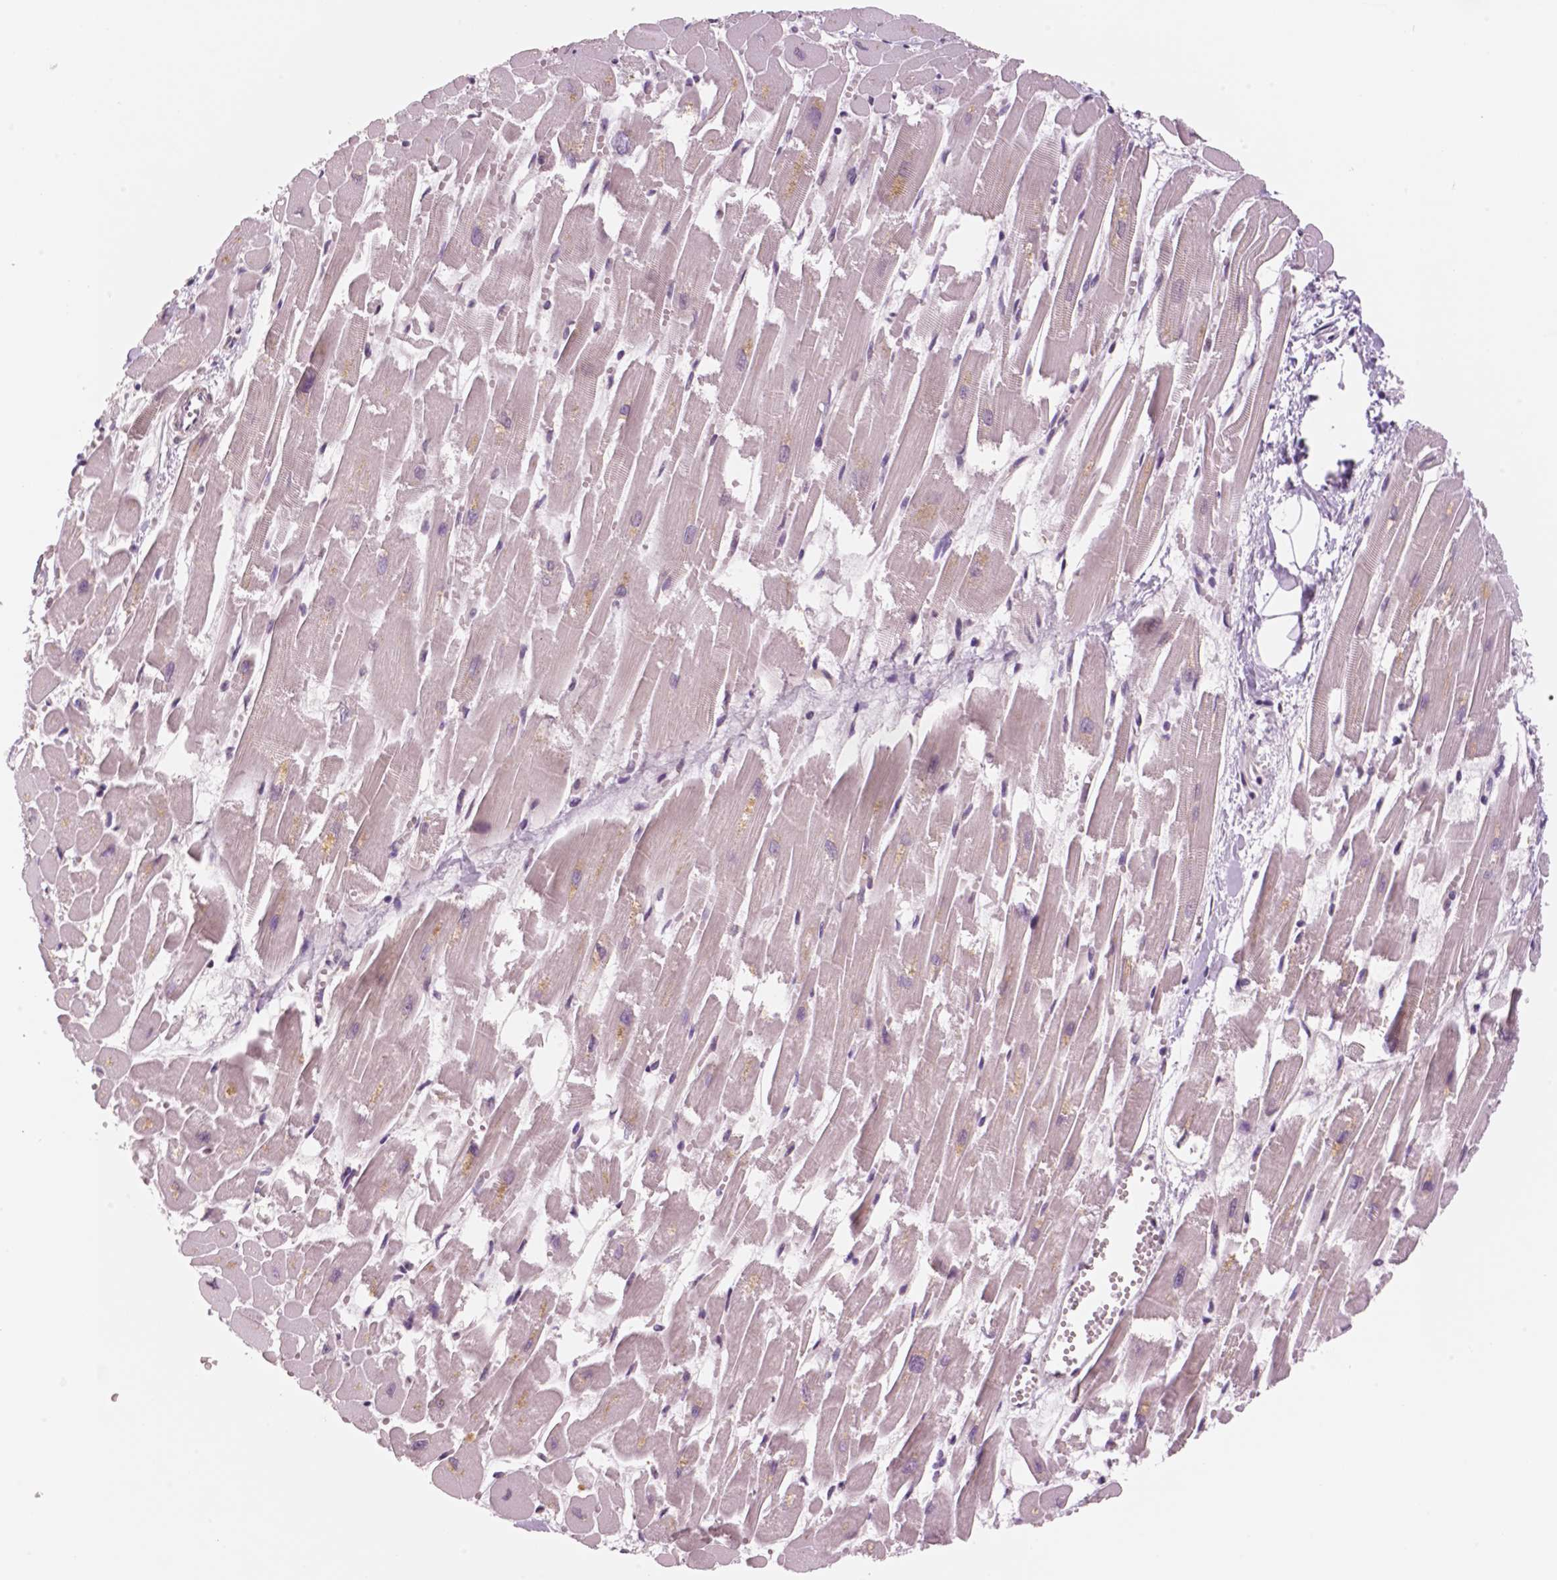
{"staining": {"intensity": "negative", "quantity": "none", "location": "none"}, "tissue": "heart muscle", "cell_type": "Cardiomyocytes", "image_type": "normal", "snomed": [{"axis": "morphology", "description": "Normal tissue, NOS"}, {"axis": "topography", "description": "Heart"}], "caption": "This image is of normal heart muscle stained with immunohistochemistry (IHC) to label a protein in brown with the nuclei are counter-stained blue. There is no expression in cardiomyocytes.", "gene": "STAT3", "patient": {"sex": "female", "age": 52}}